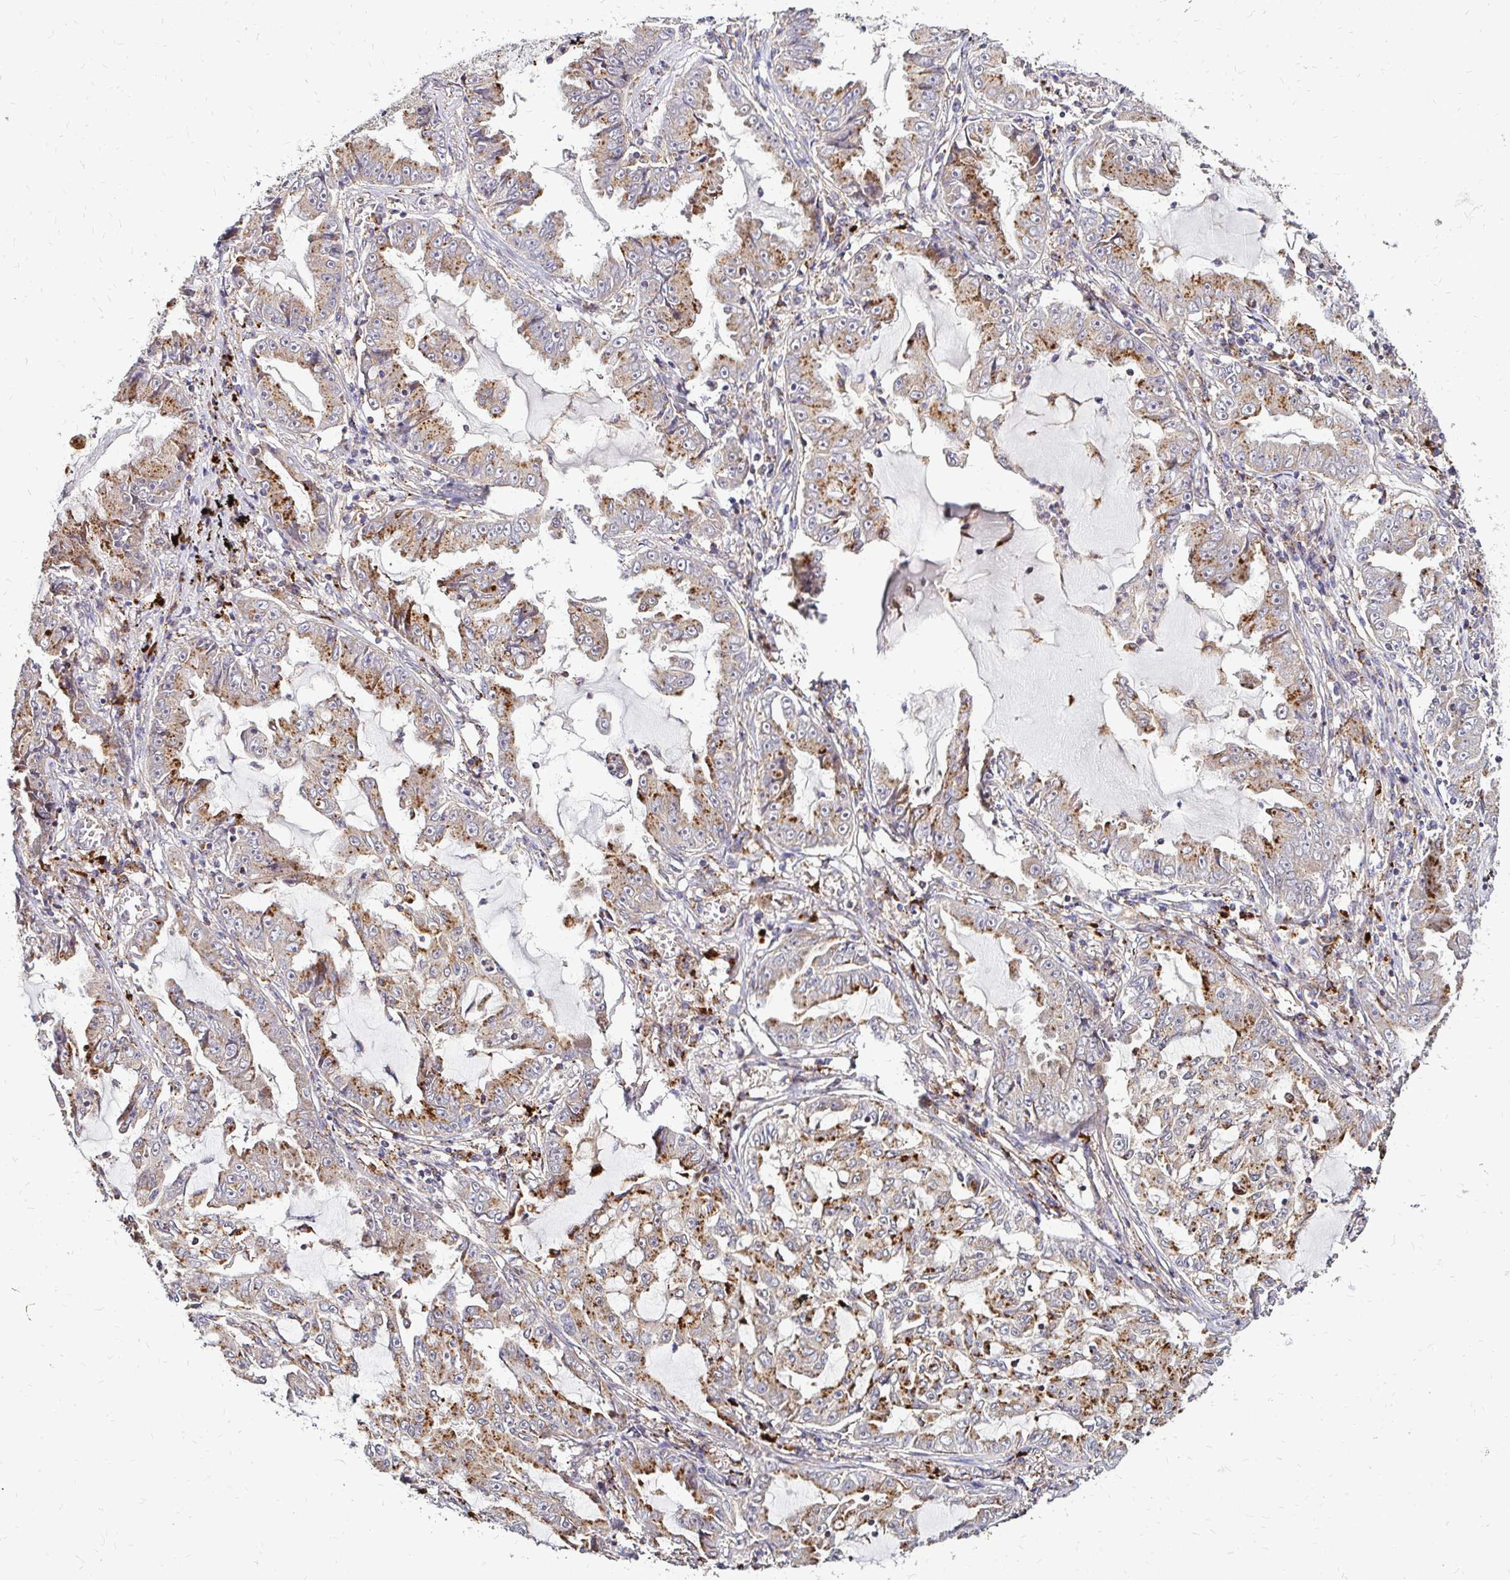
{"staining": {"intensity": "moderate", "quantity": "25%-75%", "location": "cytoplasmic/membranous"}, "tissue": "lung cancer", "cell_type": "Tumor cells", "image_type": "cancer", "snomed": [{"axis": "morphology", "description": "Adenocarcinoma, NOS"}, {"axis": "topography", "description": "Lung"}], "caption": "Brown immunohistochemical staining in lung cancer exhibits moderate cytoplasmic/membranous positivity in approximately 25%-75% of tumor cells.", "gene": "IDUA", "patient": {"sex": "female", "age": 52}}